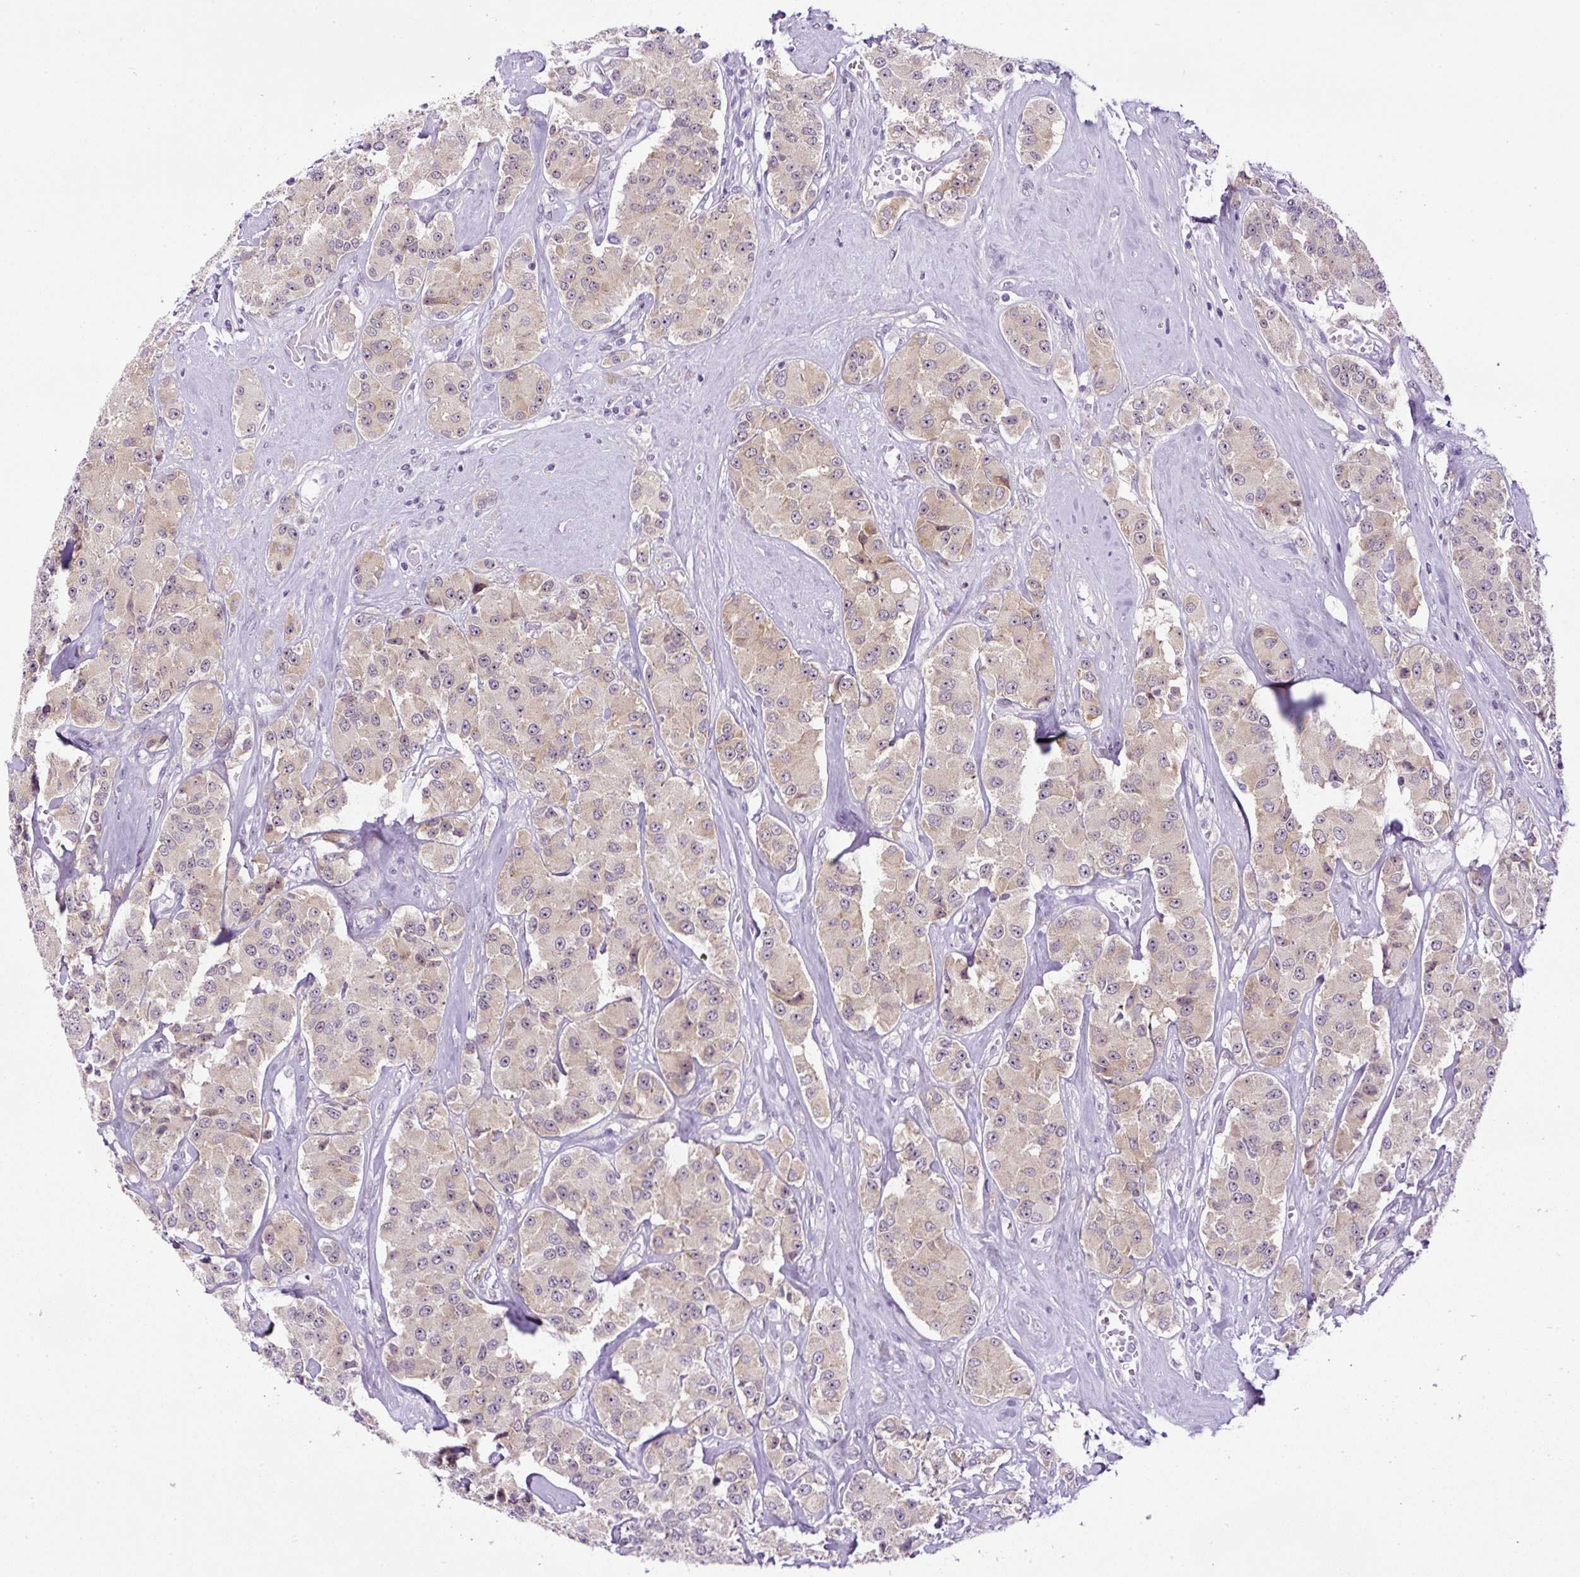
{"staining": {"intensity": "weak", "quantity": "25%-75%", "location": "nuclear"}, "tissue": "carcinoid", "cell_type": "Tumor cells", "image_type": "cancer", "snomed": [{"axis": "morphology", "description": "Carcinoid, malignant, NOS"}, {"axis": "topography", "description": "Pancreas"}], "caption": "Protein staining demonstrates weak nuclear staining in approximately 25%-75% of tumor cells in malignant carcinoid.", "gene": "RHBDD2", "patient": {"sex": "male", "age": 41}}